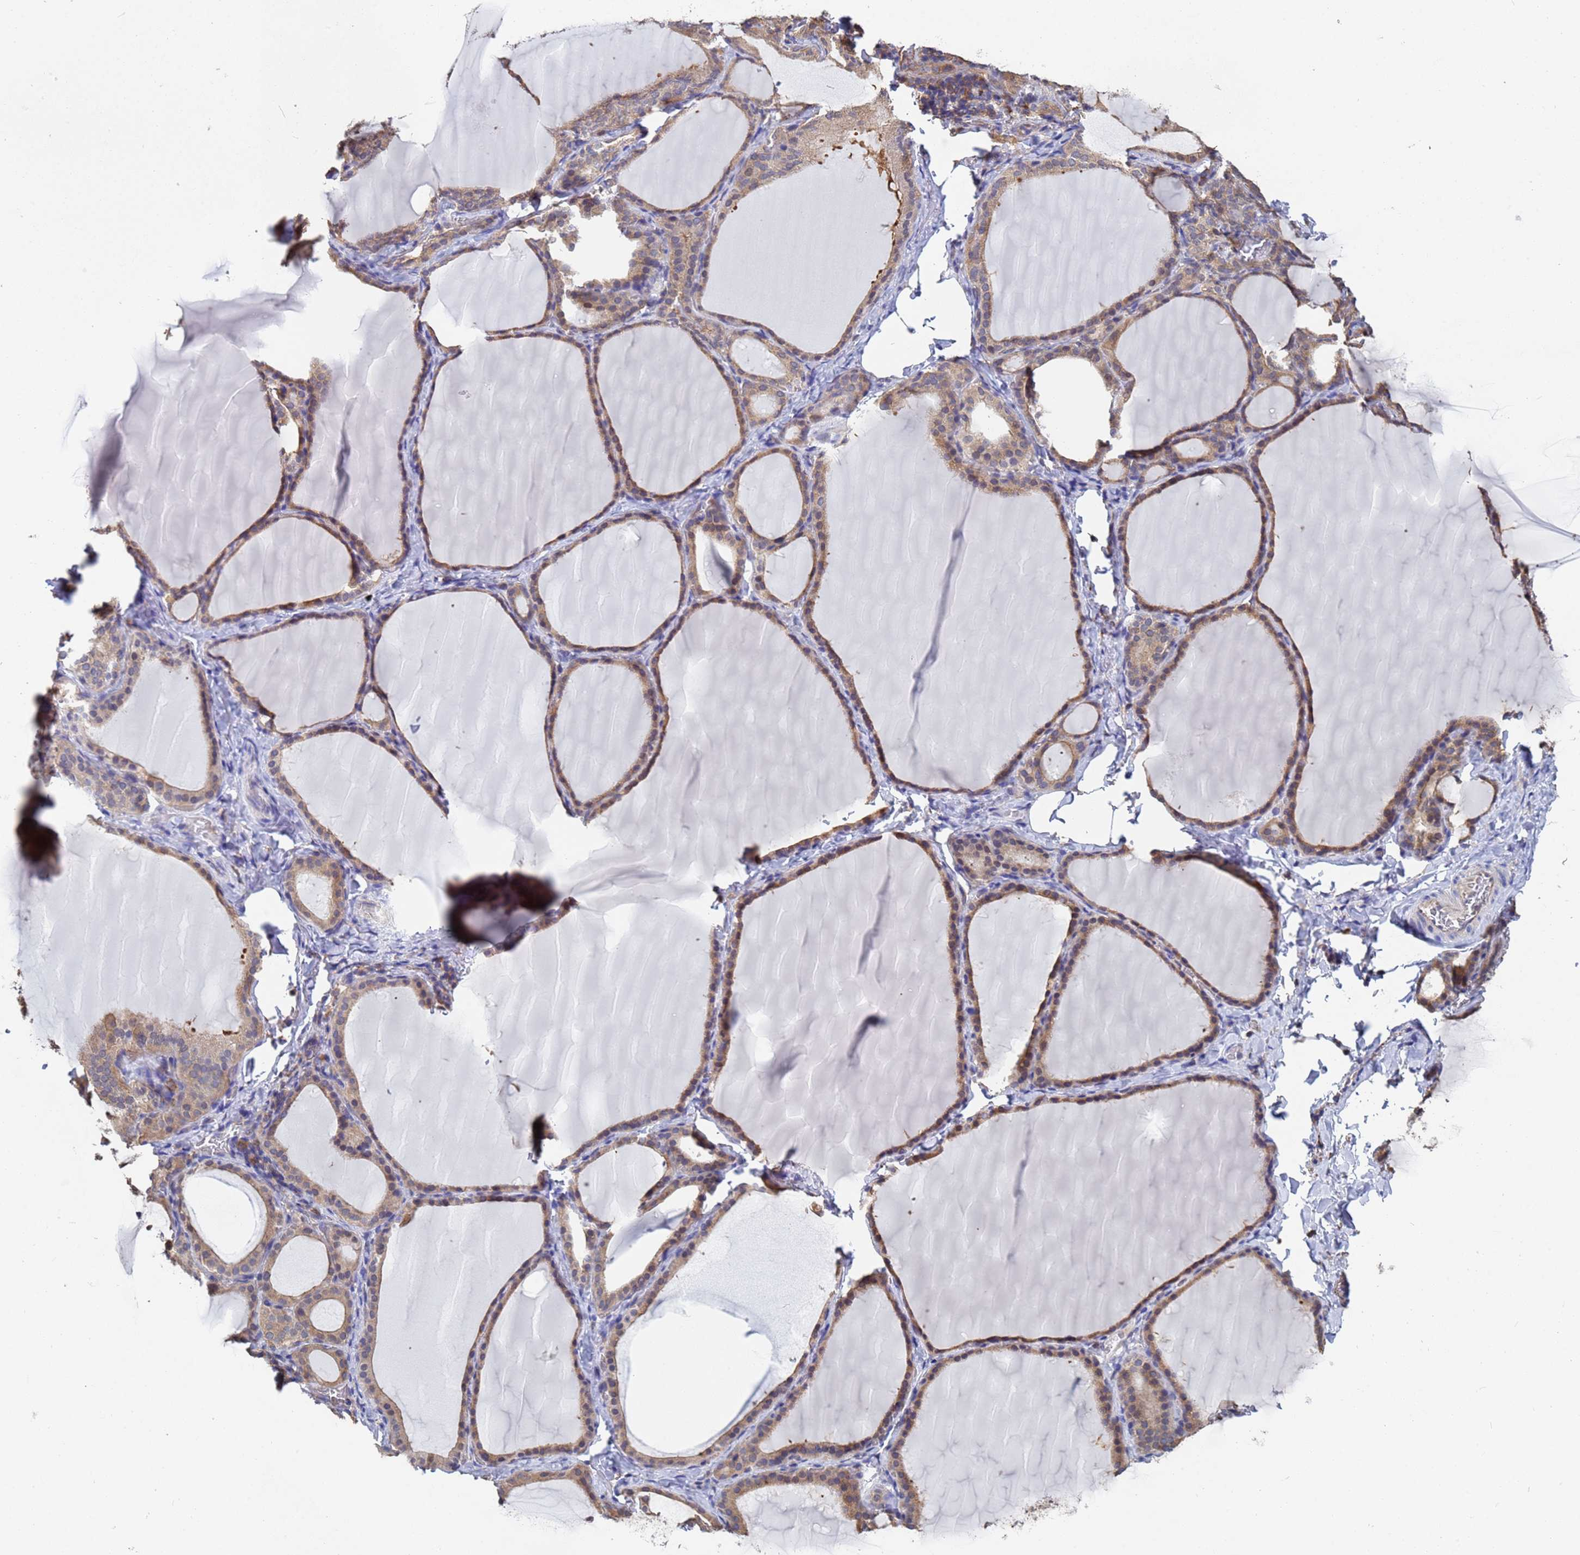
{"staining": {"intensity": "moderate", "quantity": ">75%", "location": "cytoplasmic/membranous"}, "tissue": "thyroid gland", "cell_type": "Glandular cells", "image_type": "normal", "snomed": [{"axis": "morphology", "description": "Normal tissue, NOS"}, {"axis": "topography", "description": "Thyroid gland"}], "caption": "Immunohistochemical staining of benign thyroid gland exhibits >75% levels of moderate cytoplasmic/membranous protein expression in approximately >75% of glandular cells. (DAB IHC, brown staining for protein, blue staining for nuclei).", "gene": "FAM25A", "patient": {"sex": "female", "age": 39}}